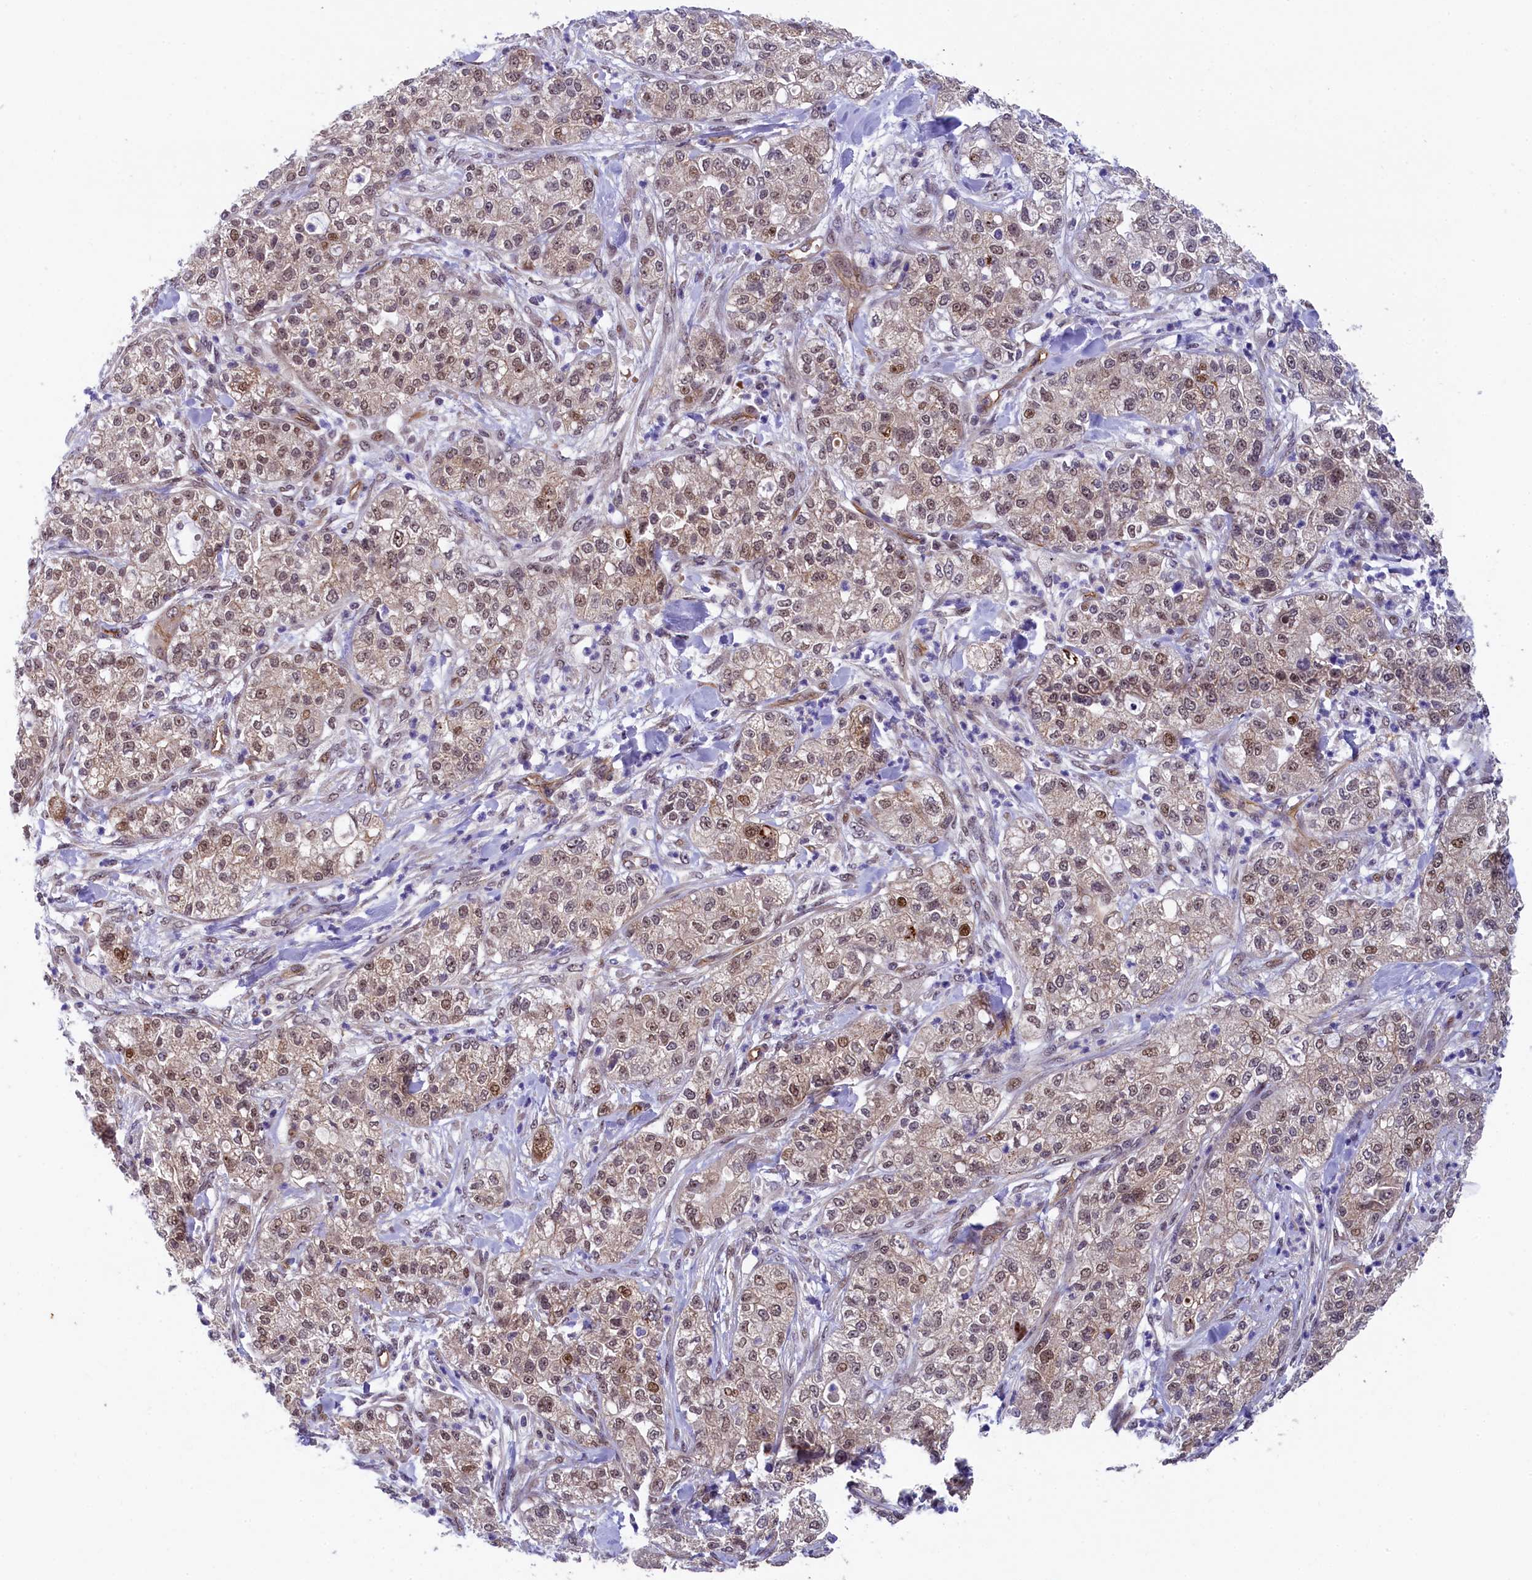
{"staining": {"intensity": "weak", "quantity": "25%-75%", "location": "nuclear"}, "tissue": "pancreatic cancer", "cell_type": "Tumor cells", "image_type": "cancer", "snomed": [{"axis": "morphology", "description": "Adenocarcinoma, NOS"}, {"axis": "topography", "description": "Pancreas"}], "caption": "IHC of adenocarcinoma (pancreatic) demonstrates low levels of weak nuclear staining in about 25%-75% of tumor cells.", "gene": "ARL14EP", "patient": {"sex": "female", "age": 78}}